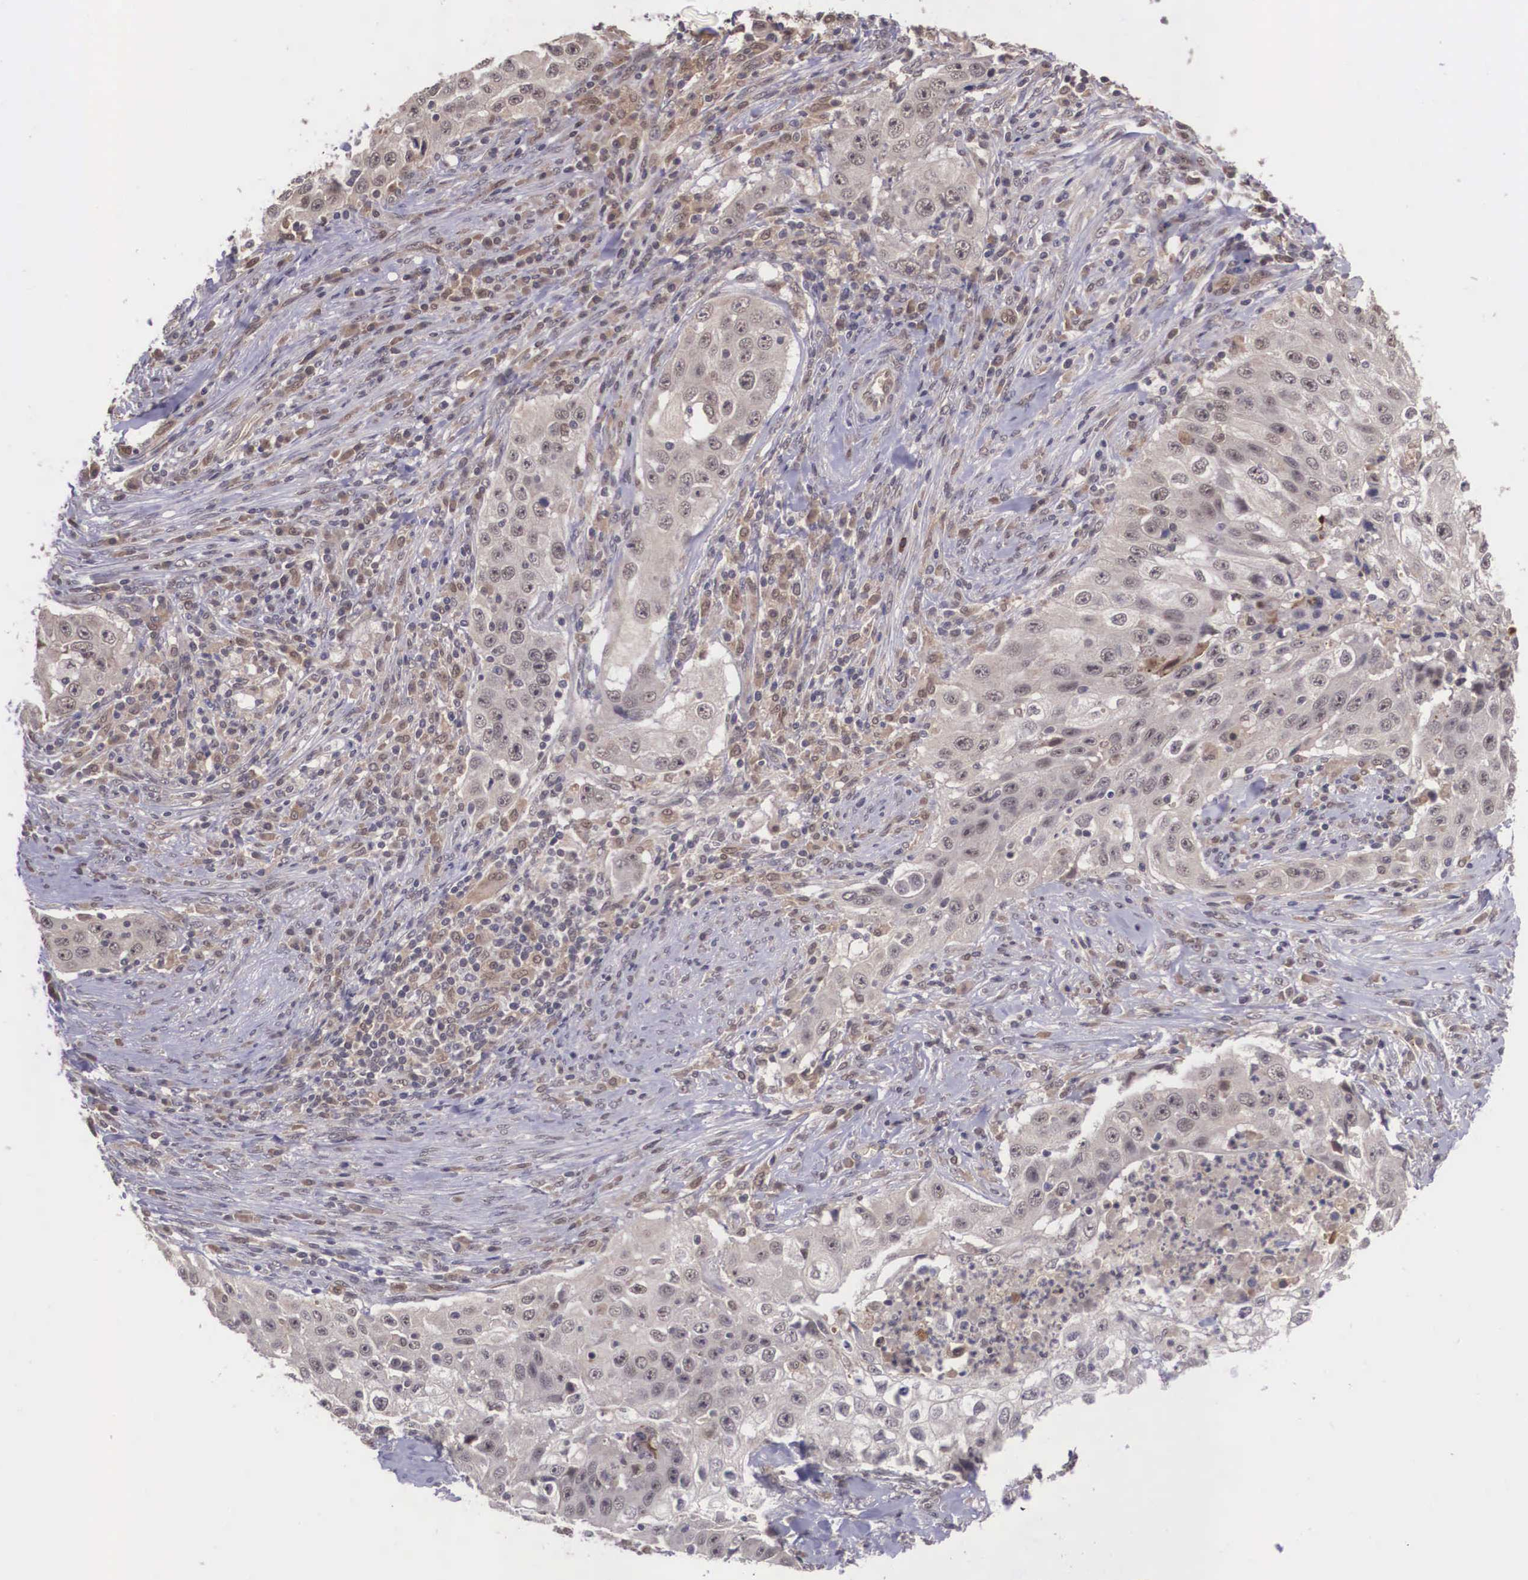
{"staining": {"intensity": "weak", "quantity": ">75%", "location": "cytoplasmic/membranous"}, "tissue": "lung cancer", "cell_type": "Tumor cells", "image_type": "cancer", "snomed": [{"axis": "morphology", "description": "Squamous cell carcinoma, NOS"}, {"axis": "topography", "description": "Lung"}], "caption": "Lung squamous cell carcinoma stained with immunohistochemistry (IHC) shows weak cytoplasmic/membranous positivity in about >75% of tumor cells. (IHC, brightfield microscopy, high magnification).", "gene": "VASH1", "patient": {"sex": "male", "age": 64}}